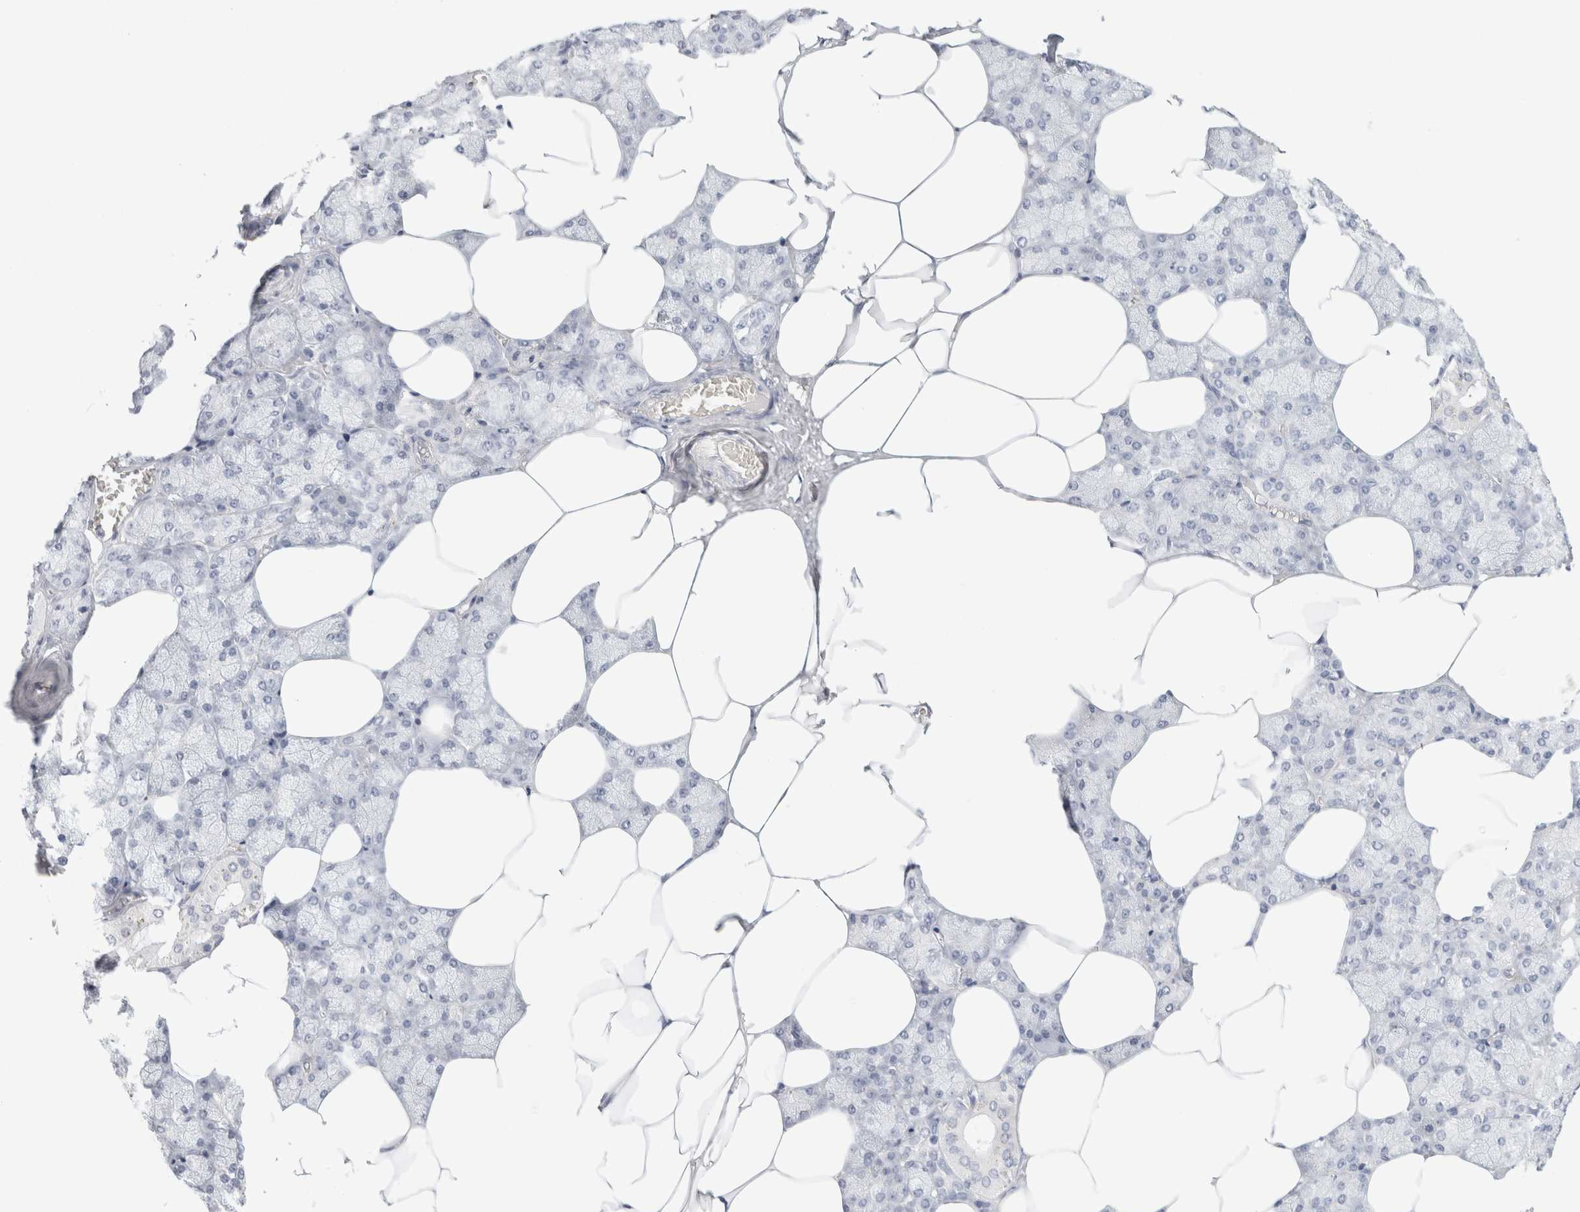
{"staining": {"intensity": "negative", "quantity": "none", "location": "none"}, "tissue": "salivary gland", "cell_type": "Glandular cells", "image_type": "normal", "snomed": [{"axis": "morphology", "description": "Normal tissue, NOS"}, {"axis": "topography", "description": "Salivary gland"}], "caption": "A histopathology image of salivary gland stained for a protein shows no brown staining in glandular cells.", "gene": "RTN4", "patient": {"sex": "male", "age": 62}}